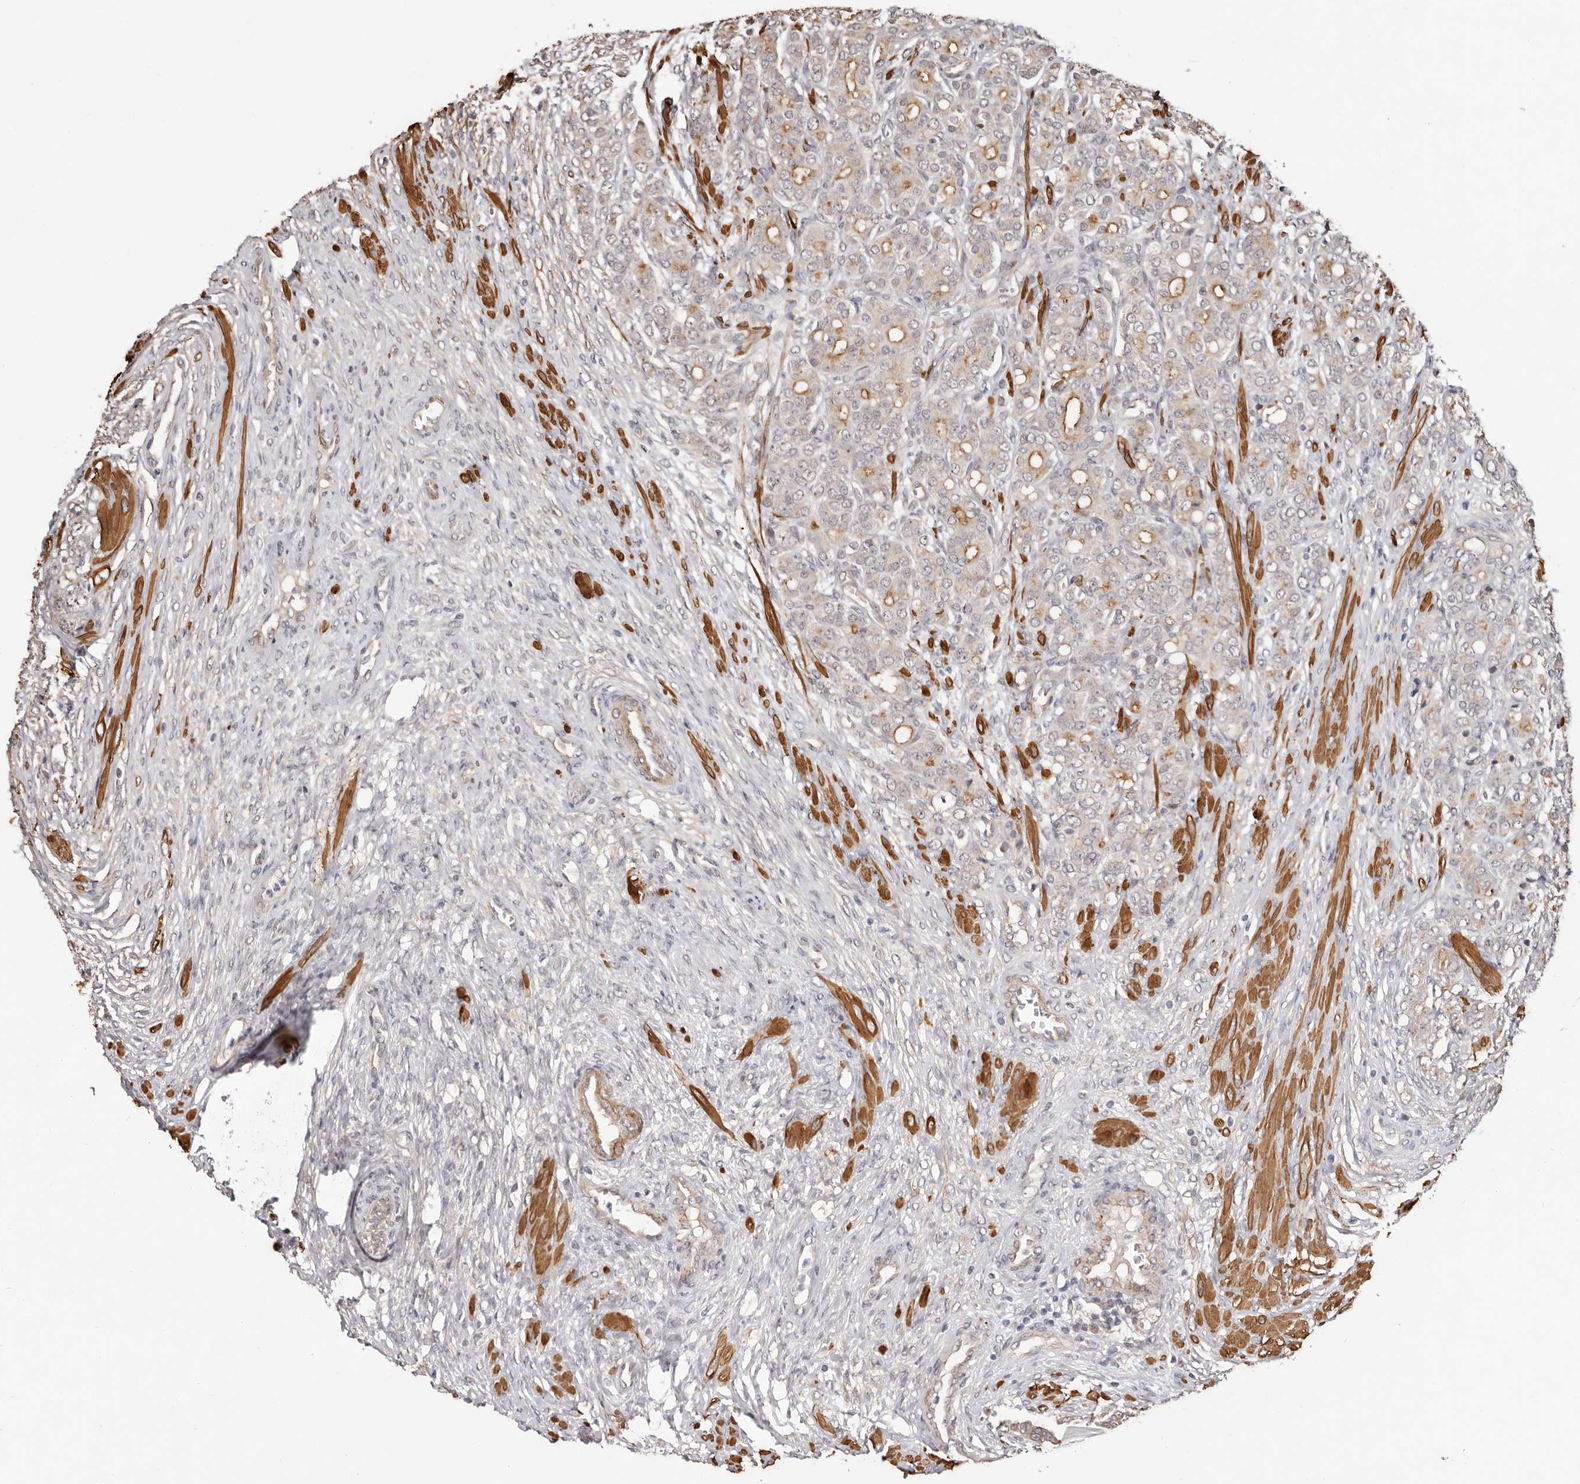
{"staining": {"intensity": "moderate", "quantity": "<25%", "location": "cytoplasmic/membranous"}, "tissue": "prostate cancer", "cell_type": "Tumor cells", "image_type": "cancer", "snomed": [{"axis": "morphology", "description": "Adenocarcinoma, High grade"}, {"axis": "topography", "description": "Prostate"}], "caption": "Prostate cancer (adenocarcinoma (high-grade)) stained with immunohistochemistry (IHC) reveals moderate cytoplasmic/membranous staining in approximately <25% of tumor cells. The staining was performed using DAB to visualize the protein expression in brown, while the nuclei were stained in blue with hematoxylin (Magnification: 20x).", "gene": "TRIP13", "patient": {"sex": "male", "age": 62}}